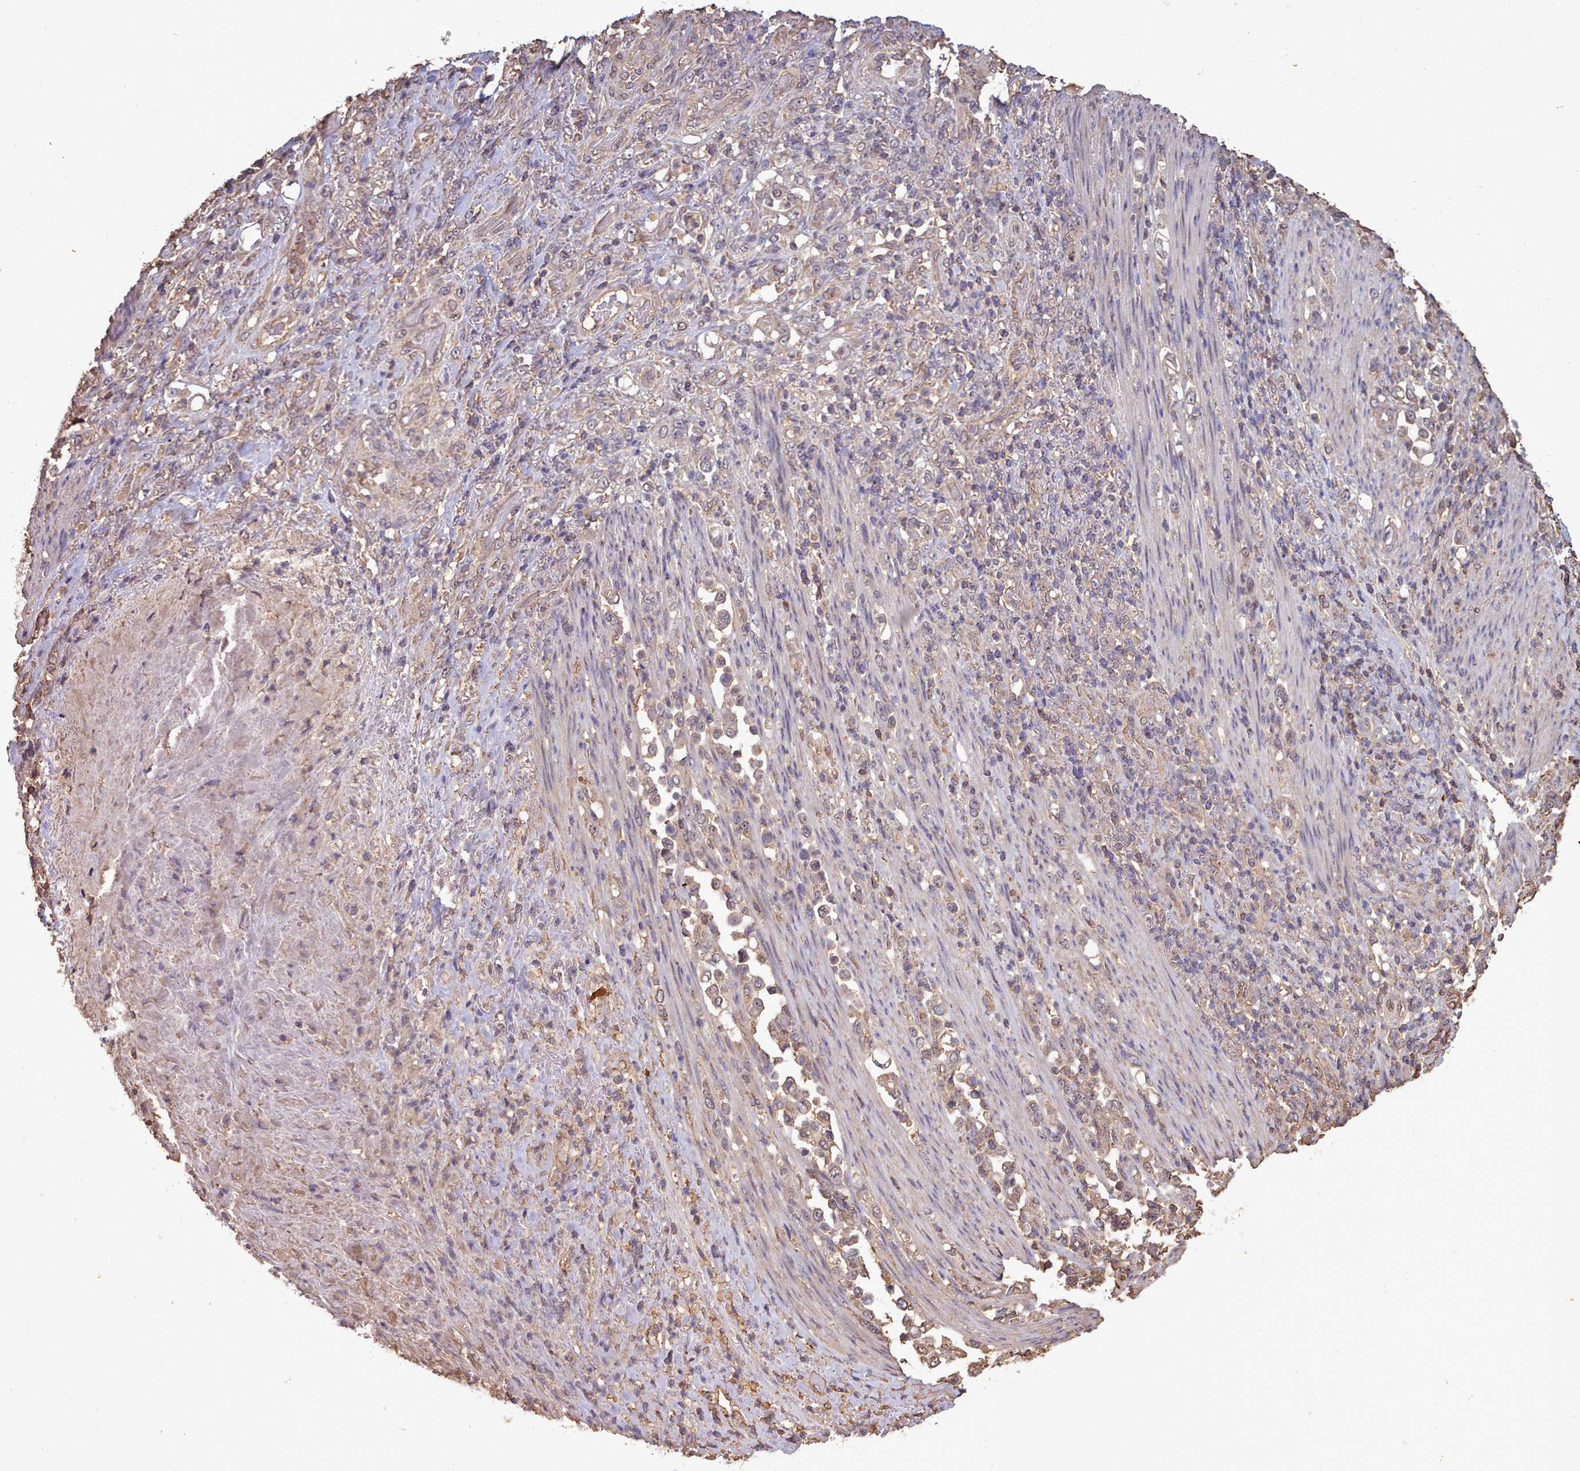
{"staining": {"intensity": "weak", "quantity": "25%-75%", "location": "cytoplasmic/membranous"}, "tissue": "stomach cancer", "cell_type": "Tumor cells", "image_type": "cancer", "snomed": [{"axis": "morphology", "description": "Normal tissue, NOS"}, {"axis": "morphology", "description": "Adenocarcinoma, NOS"}, {"axis": "topography", "description": "Stomach"}], "caption": "Brown immunohistochemical staining in adenocarcinoma (stomach) exhibits weak cytoplasmic/membranous staining in about 25%-75% of tumor cells. (DAB (3,3'-diaminobenzidine) = brown stain, brightfield microscopy at high magnification).", "gene": "METRN", "patient": {"sex": "female", "age": 79}}